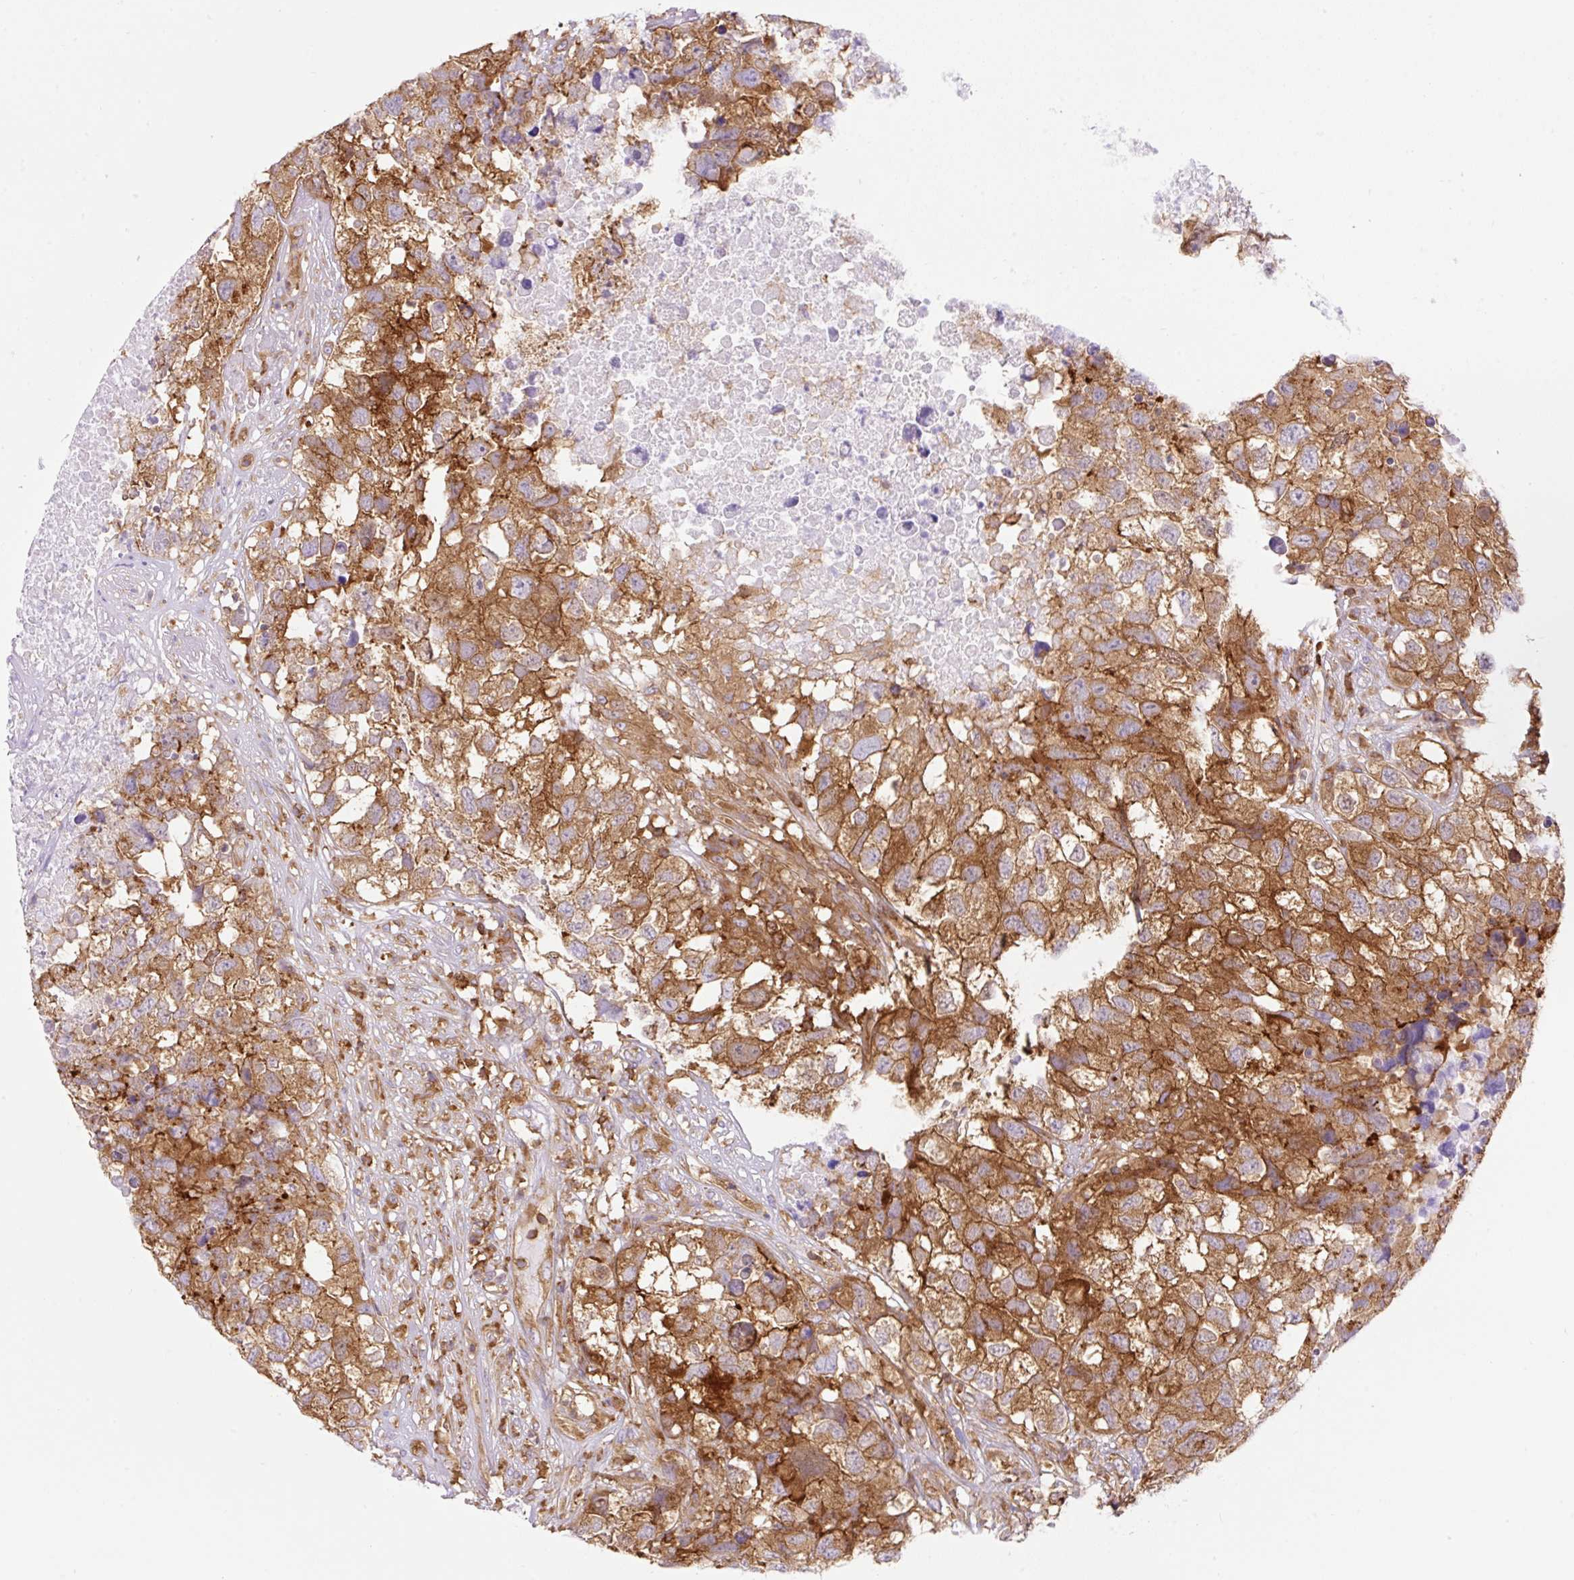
{"staining": {"intensity": "strong", "quantity": ">75%", "location": "cytoplasmic/membranous"}, "tissue": "testis cancer", "cell_type": "Tumor cells", "image_type": "cancer", "snomed": [{"axis": "morphology", "description": "Carcinoma, Embryonal, NOS"}, {"axis": "topography", "description": "Testis"}], "caption": "Testis embryonal carcinoma was stained to show a protein in brown. There is high levels of strong cytoplasmic/membranous staining in about >75% of tumor cells.", "gene": "DNM2", "patient": {"sex": "male", "age": 83}}